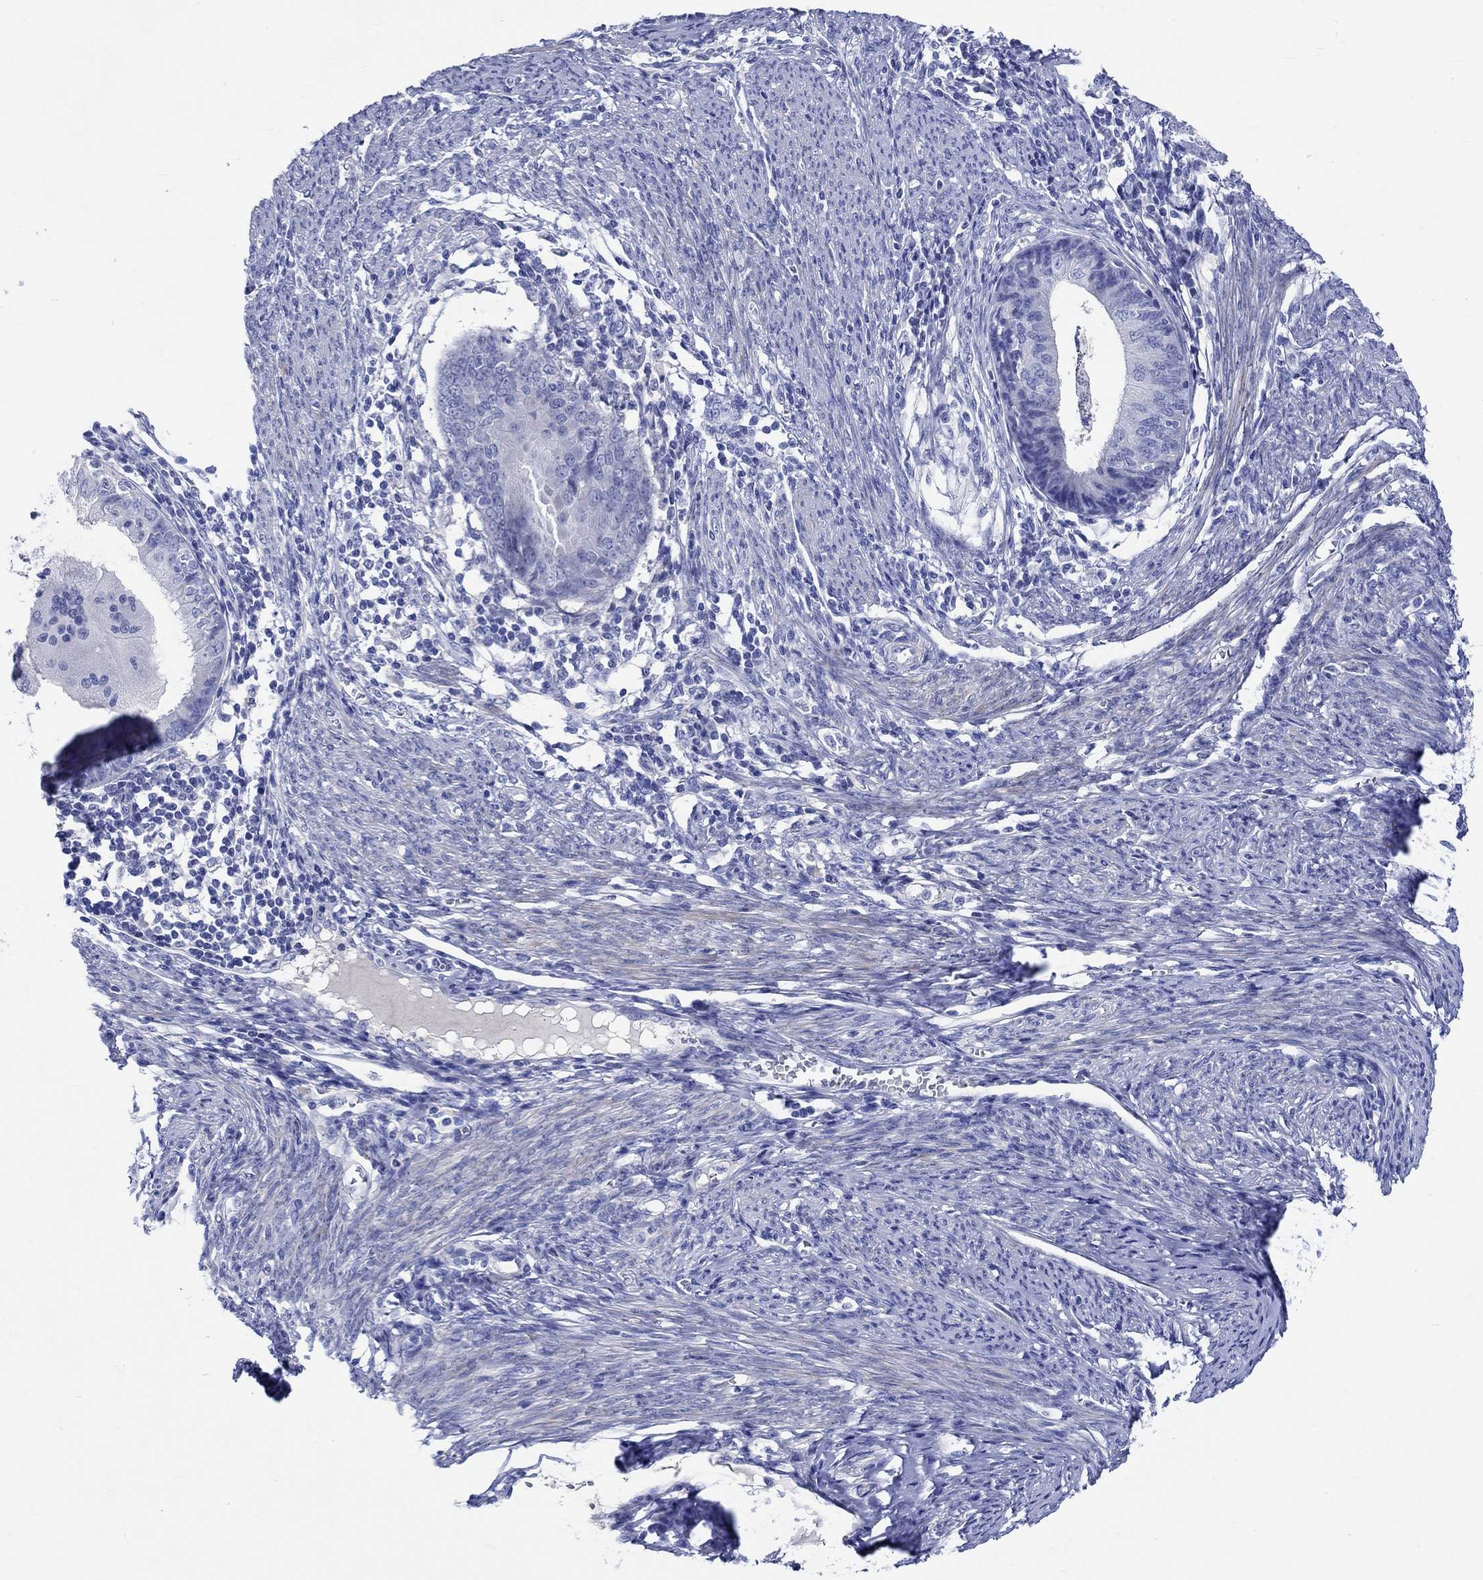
{"staining": {"intensity": "negative", "quantity": "none", "location": "none"}, "tissue": "endometrial cancer", "cell_type": "Tumor cells", "image_type": "cancer", "snomed": [{"axis": "morphology", "description": "Adenocarcinoma, NOS"}, {"axis": "topography", "description": "Endometrium"}], "caption": "High power microscopy micrograph of an immunohistochemistry micrograph of adenocarcinoma (endometrial), revealing no significant staining in tumor cells. (Brightfield microscopy of DAB (3,3'-diaminobenzidine) IHC at high magnification).", "gene": "SHISA4", "patient": {"sex": "female", "age": 57}}